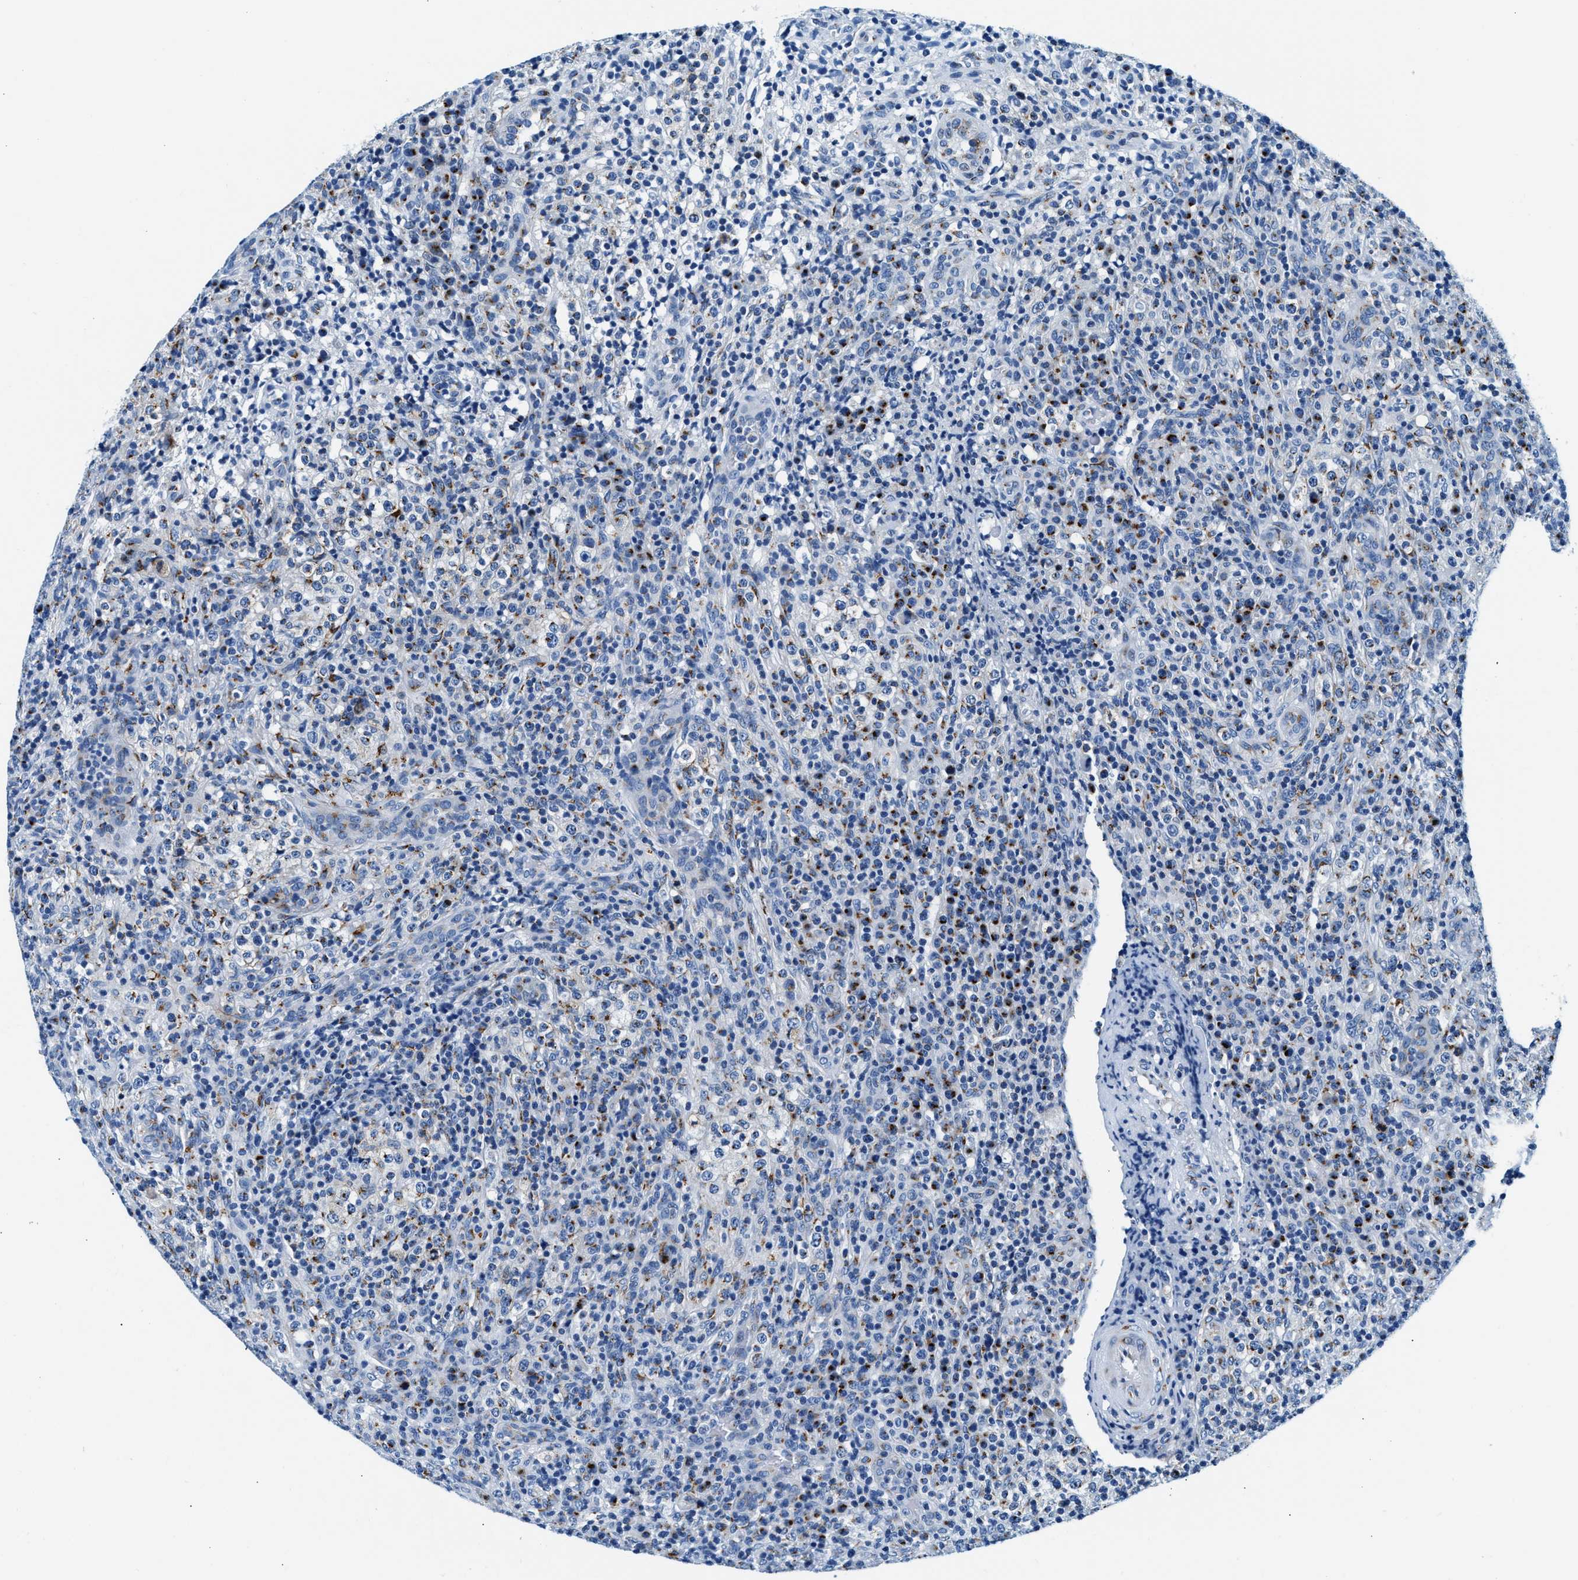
{"staining": {"intensity": "moderate", "quantity": "25%-75%", "location": "cytoplasmic/membranous"}, "tissue": "lymphoma", "cell_type": "Tumor cells", "image_type": "cancer", "snomed": [{"axis": "morphology", "description": "Malignant lymphoma, non-Hodgkin's type, High grade"}, {"axis": "topography", "description": "Lymph node"}], "caption": "Immunohistochemical staining of malignant lymphoma, non-Hodgkin's type (high-grade) demonstrates moderate cytoplasmic/membranous protein expression in approximately 25%-75% of tumor cells.", "gene": "VPS53", "patient": {"sex": "female", "age": 76}}